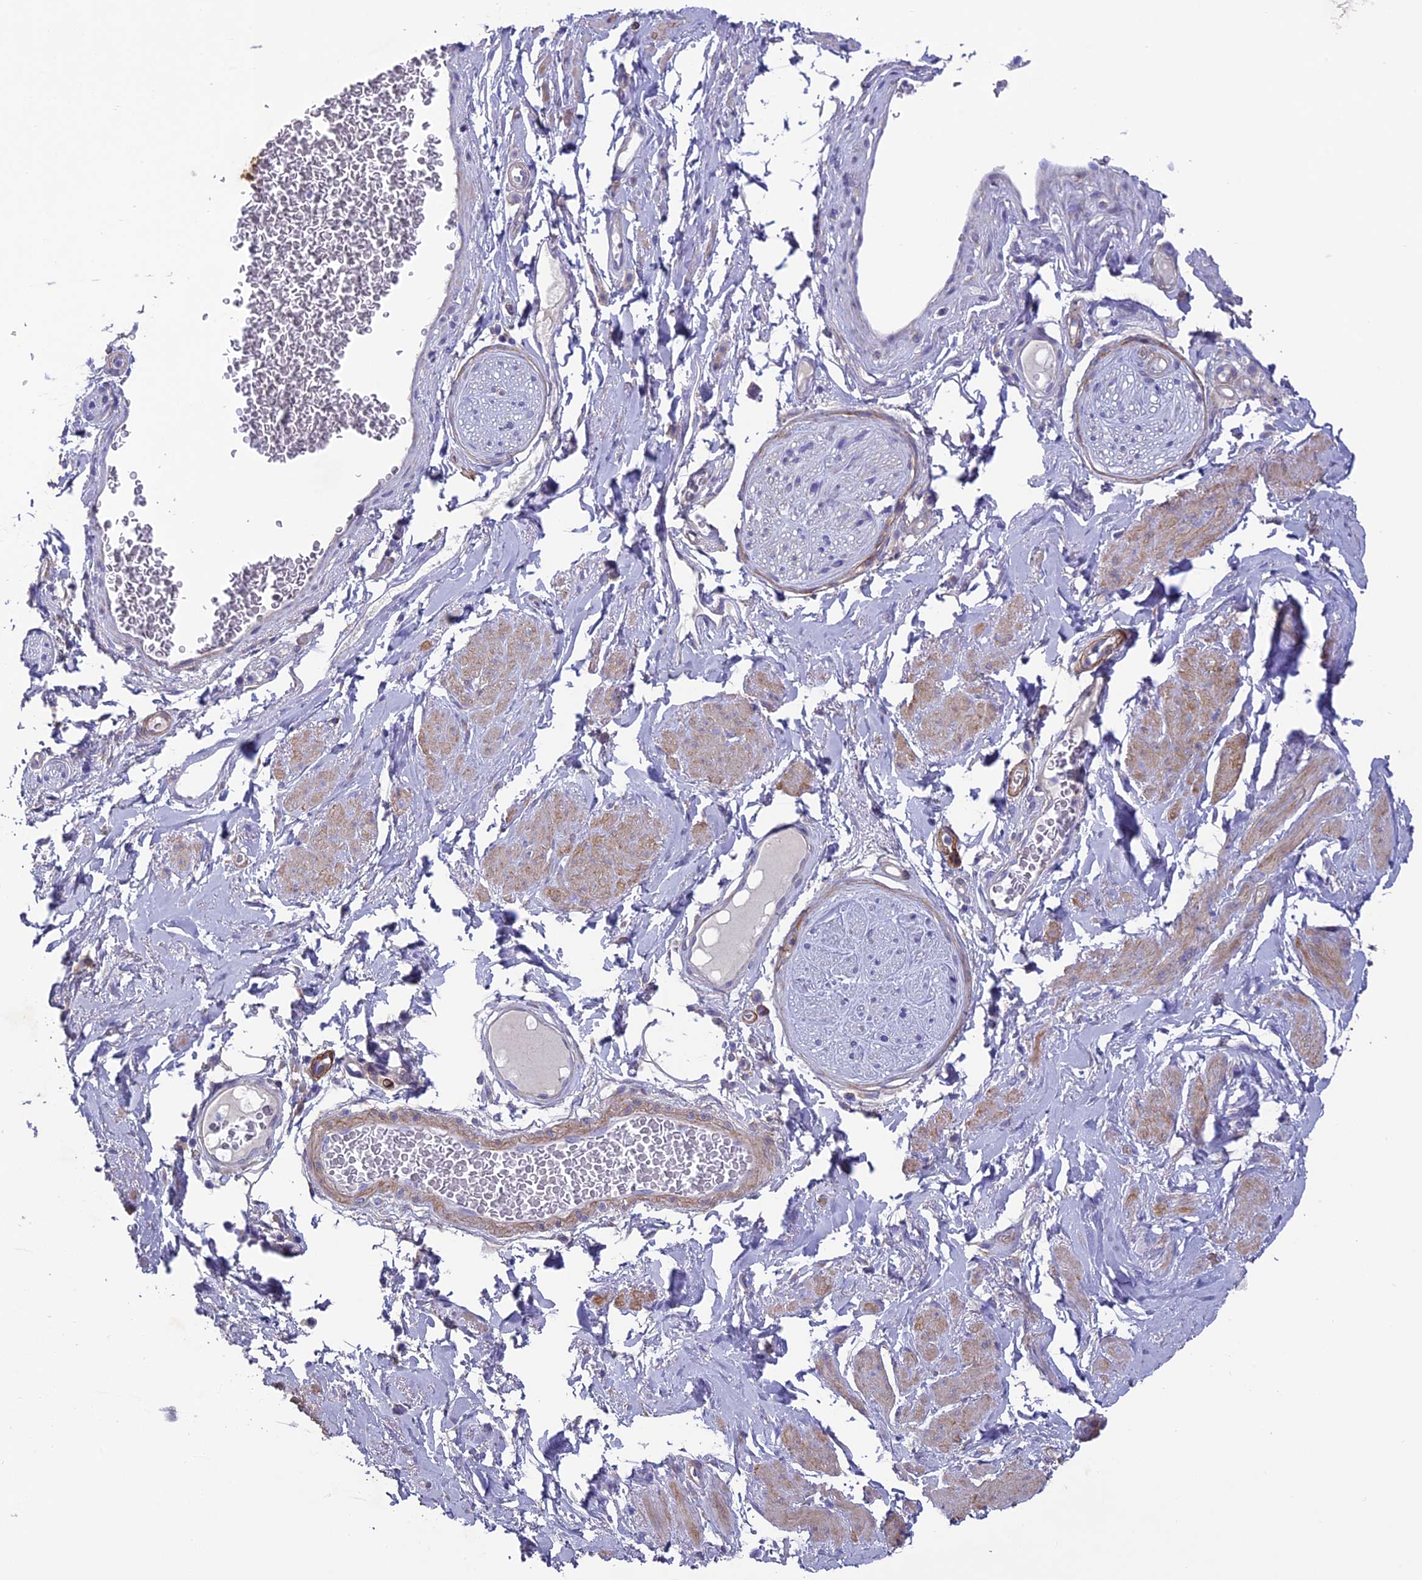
{"staining": {"intensity": "negative", "quantity": "none", "location": "none"}, "tissue": "soft tissue", "cell_type": "Fibroblasts", "image_type": "normal", "snomed": [{"axis": "morphology", "description": "Normal tissue, NOS"}, {"axis": "morphology", "description": "Adenocarcinoma, NOS"}, {"axis": "topography", "description": "Rectum"}, {"axis": "topography", "description": "Vagina"}, {"axis": "topography", "description": "Peripheral nerve tissue"}], "caption": "Soft tissue was stained to show a protein in brown. There is no significant expression in fibroblasts. (Brightfield microscopy of DAB (3,3'-diaminobenzidine) immunohistochemistry at high magnification).", "gene": "TNS1", "patient": {"sex": "female", "age": 71}}